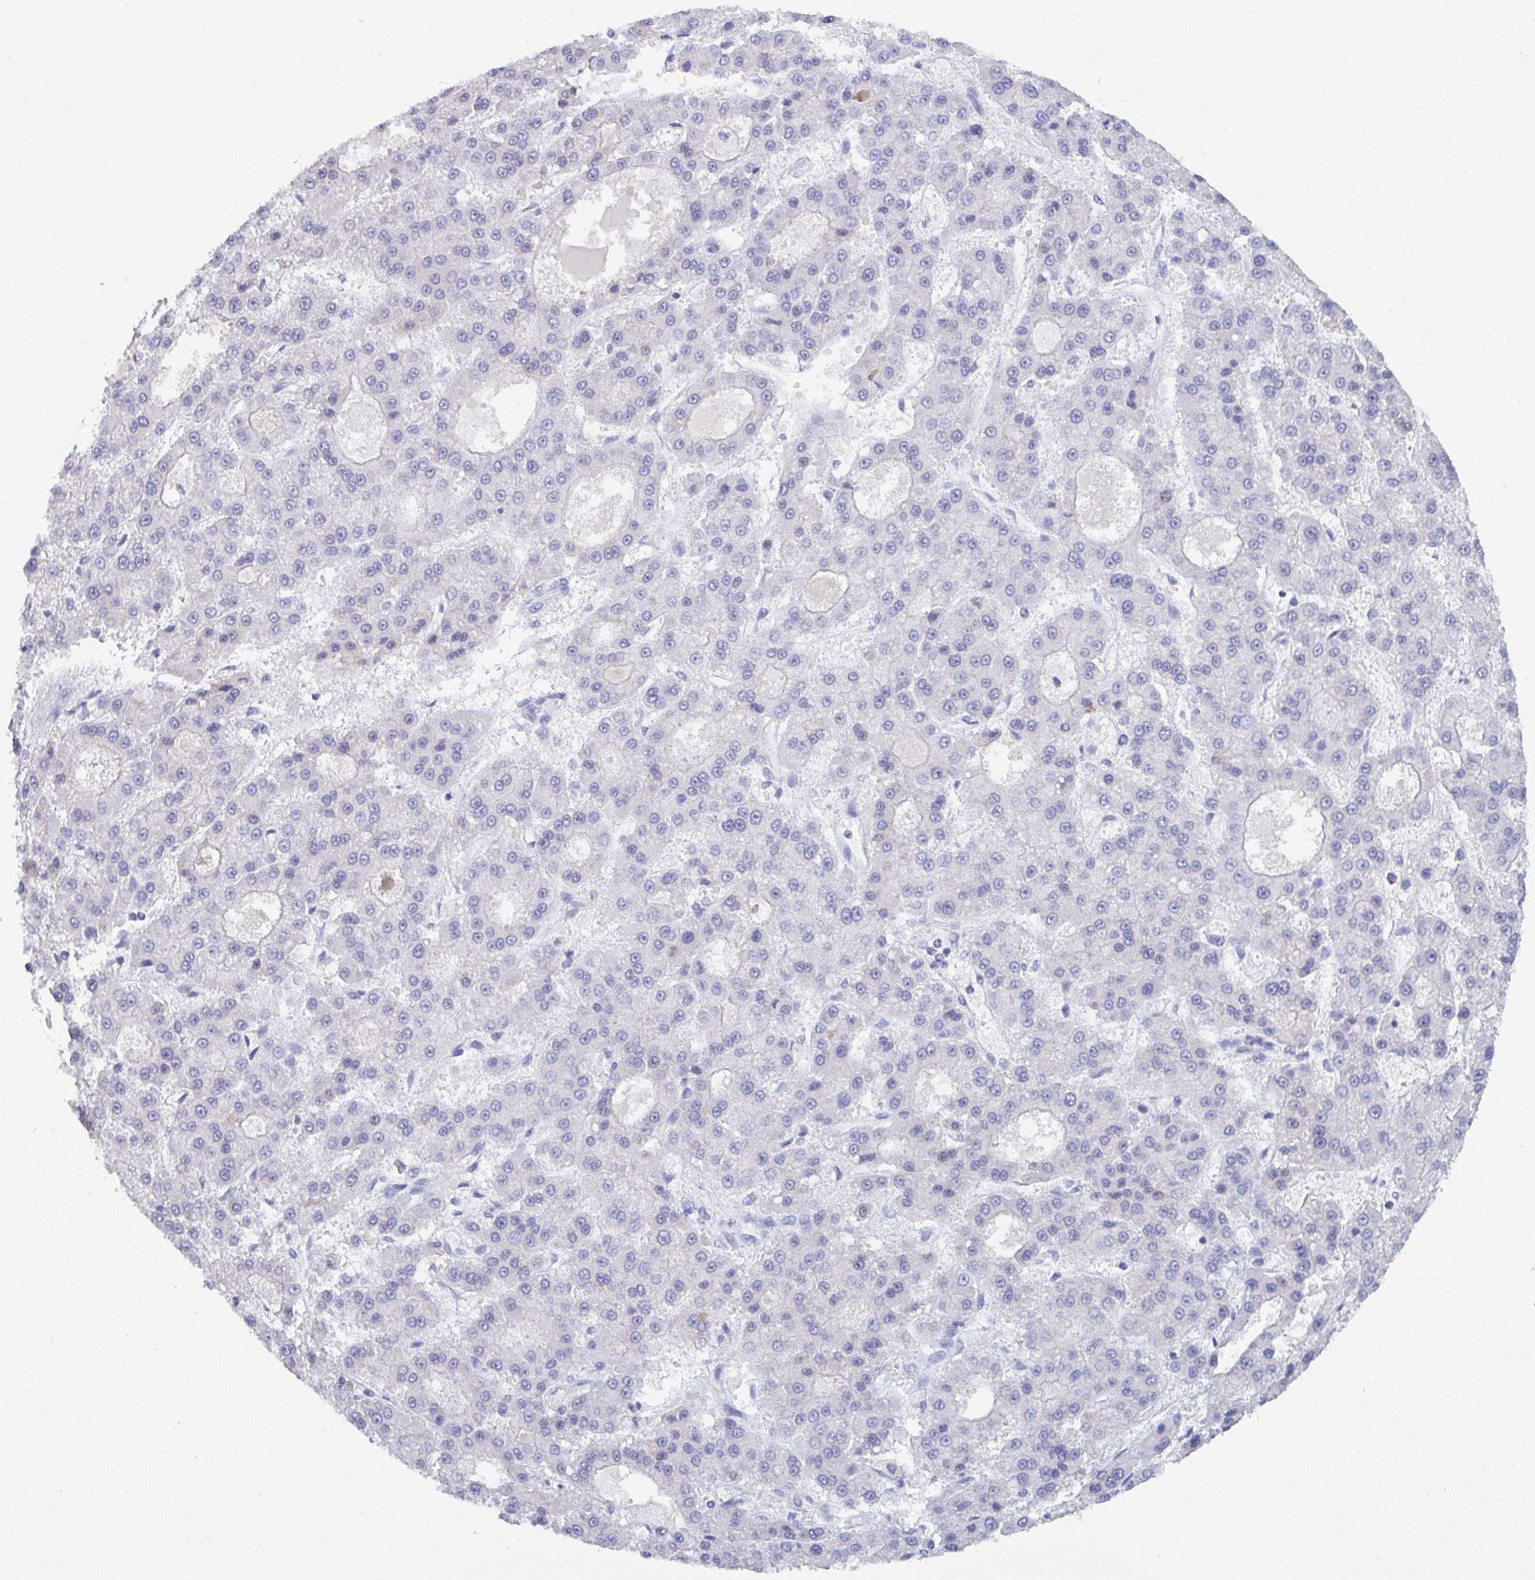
{"staining": {"intensity": "negative", "quantity": "none", "location": "none"}, "tissue": "liver cancer", "cell_type": "Tumor cells", "image_type": "cancer", "snomed": [{"axis": "morphology", "description": "Carcinoma, Hepatocellular, NOS"}, {"axis": "topography", "description": "Liver"}], "caption": "Image shows no protein expression in tumor cells of hepatocellular carcinoma (liver) tissue. (Immunohistochemistry (ihc), brightfield microscopy, high magnification).", "gene": "SERPINB13", "patient": {"sex": "male", "age": 70}}